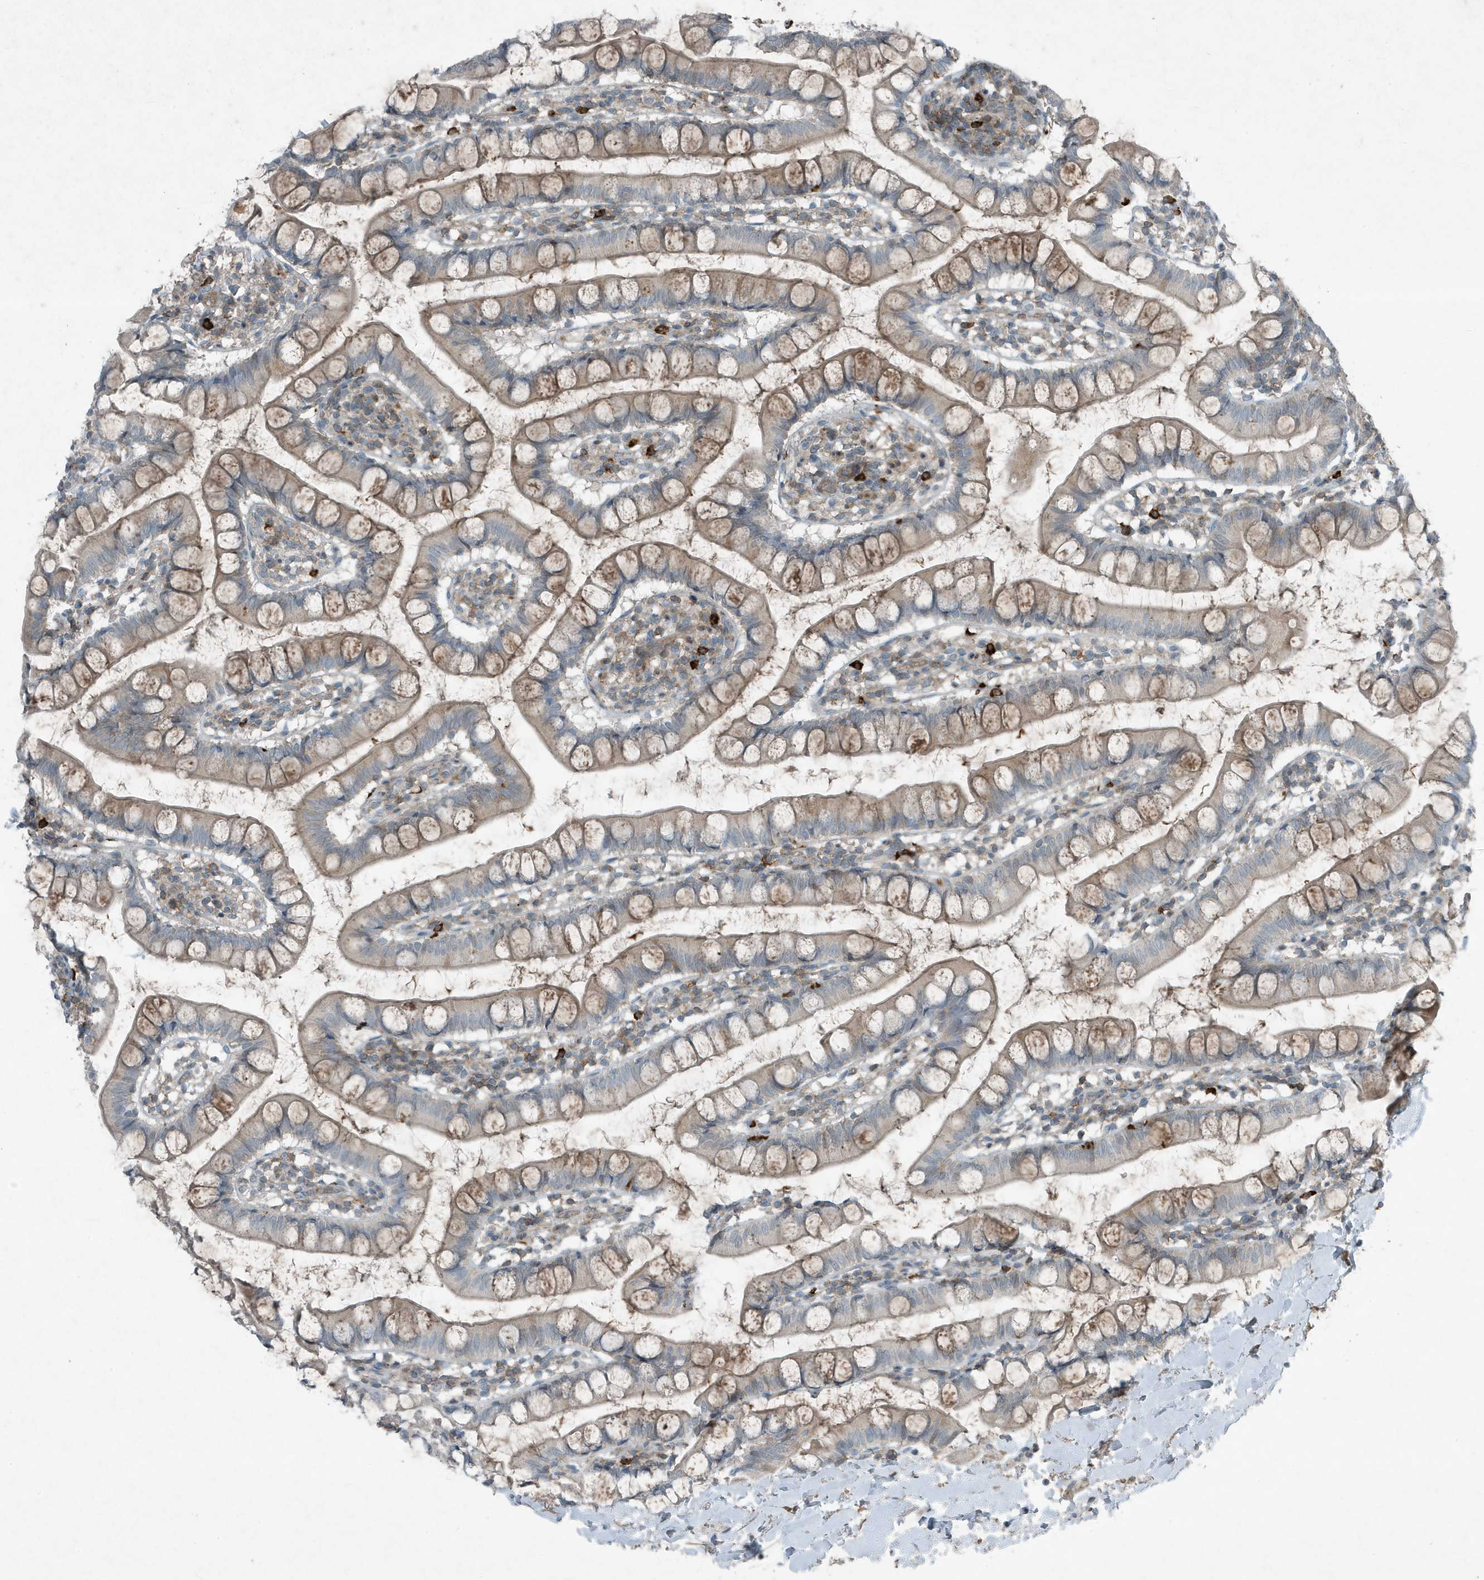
{"staining": {"intensity": "moderate", "quantity": "25%-75%", "location": "cytoplasmic/membranous"}, "tissue": "small intestine", "cell_type": "Glandular cells", "image_type": "normal", "snomed": [{"axis": "morphology", "description": "Normal tissue, NOS"}, {"axis": "topography", "description": "Small intestine"}], "caption": "High-magnification brightfield microscopy of normal small intestine stained with DAB (brown) and counterstained with hematoxylin (blue). glandular cells exhibit moderate cytoplasmic/membranous expression is appreciated in approximately25%-75% of cells. The protein of interest is shown in brown color, while the nuclei are stained blue.", "gene": "DAPP1", "patient": {"sex": "female", "age": 84}}